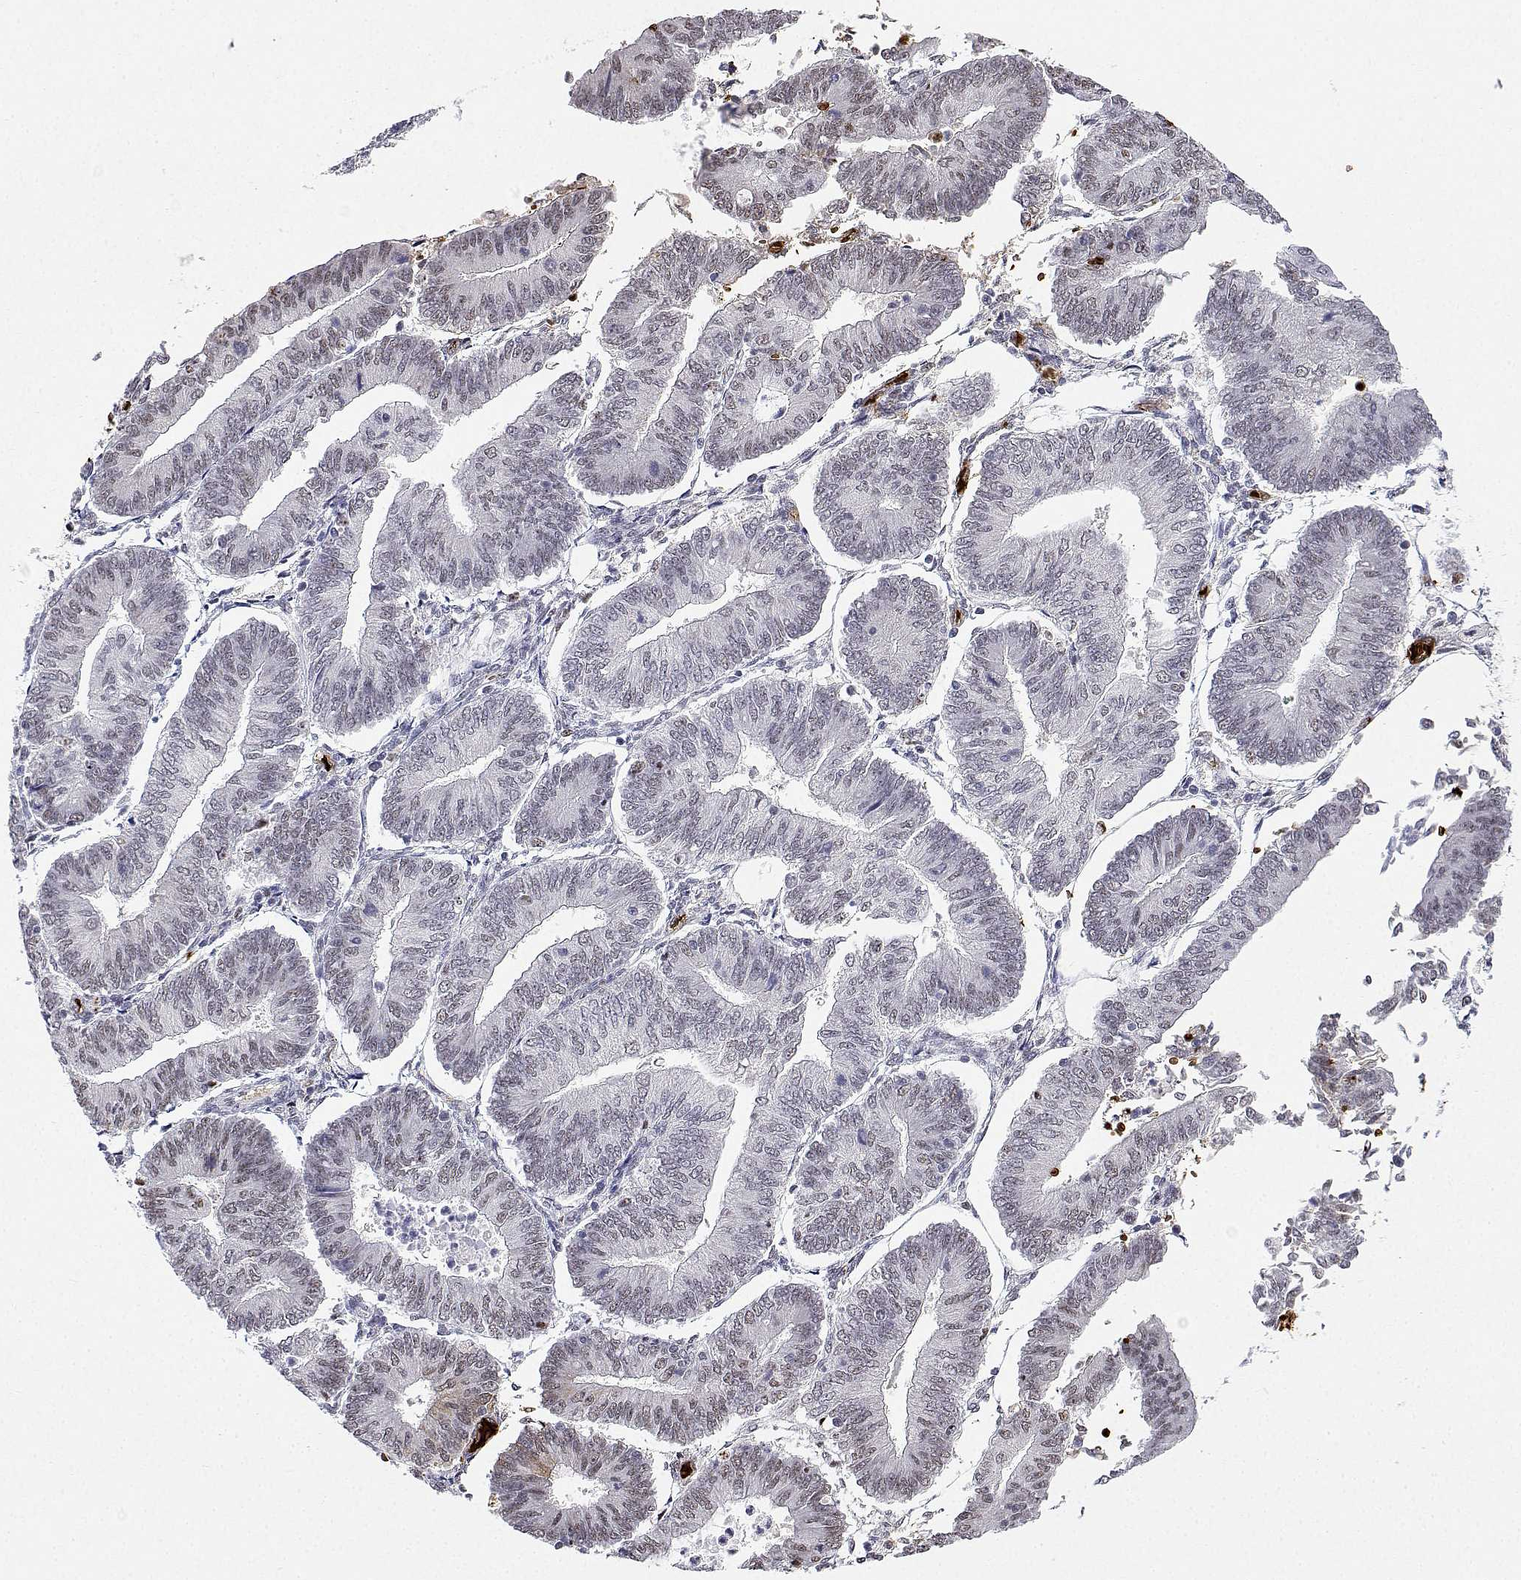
{"staining": {"intensity": "weak", "quantity": "<25%", "location": "nuclear"}, "tissue": "endometrial cancer", "cell_type": "Tumor cells", "image_type": "cancer", "snomed": [{"axis": "morphology", "description": "Adenocarcinoma, NOS"}, {"axis": "topography", "description": "Endometrium"}], "caption": "Image shows no protein positivity in tumor cells of endometrial cancer tissue.", "gene": "ADAR", "patient": {"sex": "female", "age": 65}}